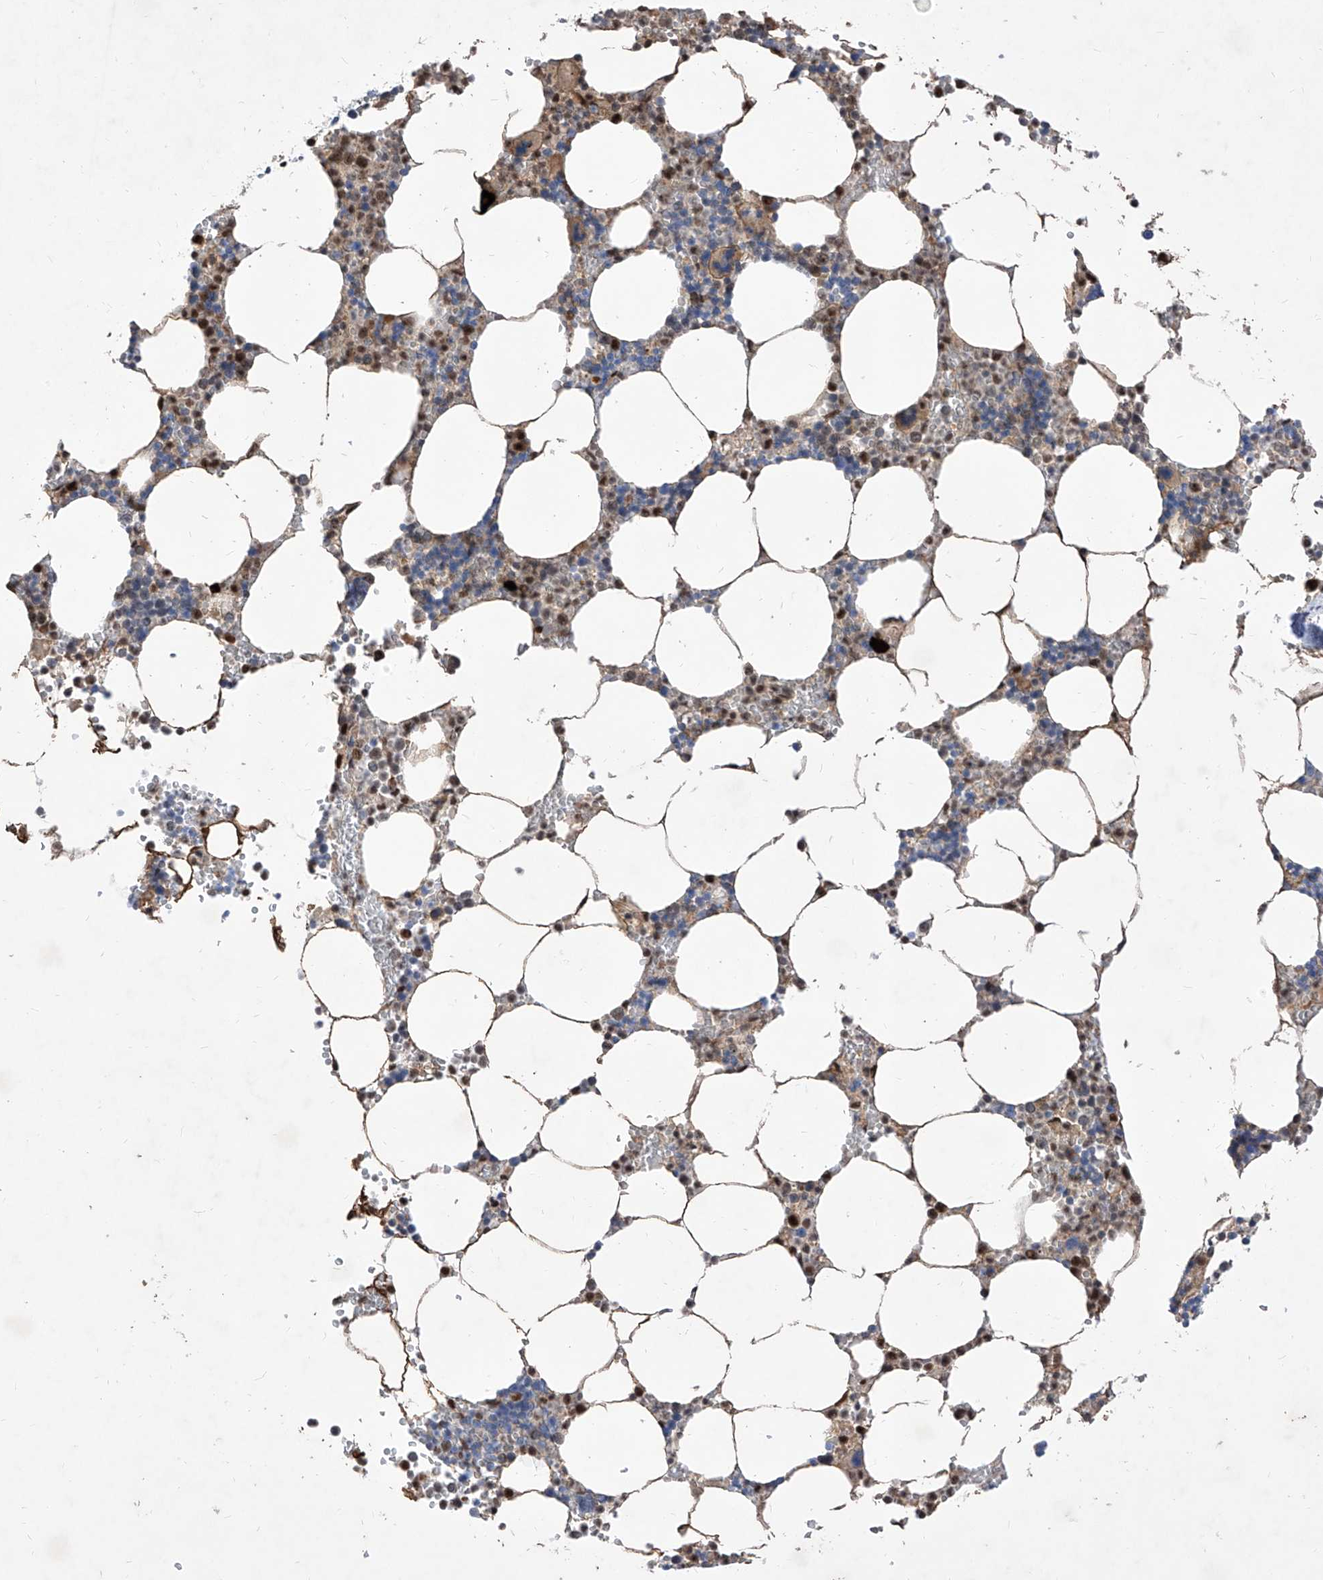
{"staining": {"intensity": "strong", "quantity": "<25%", "location": "nuclear"}, "tissue": "bone marrow", "cell_type": "Hematopoietic cells", "image_type": "normal", "snomed": [{"axis": "morphology", "description": "Normal tissue, NOS"}, {"axis": "topography", "description": "Bone marrow"}], "caption": "Bone marrow stained with DAB immunohistochemistry (IHC) shows medium levels of strong nuclear staining in about <25% of hematopoietic cells.", "gene": "LGR4", "patient": {"sex": "male", "age": 70}}